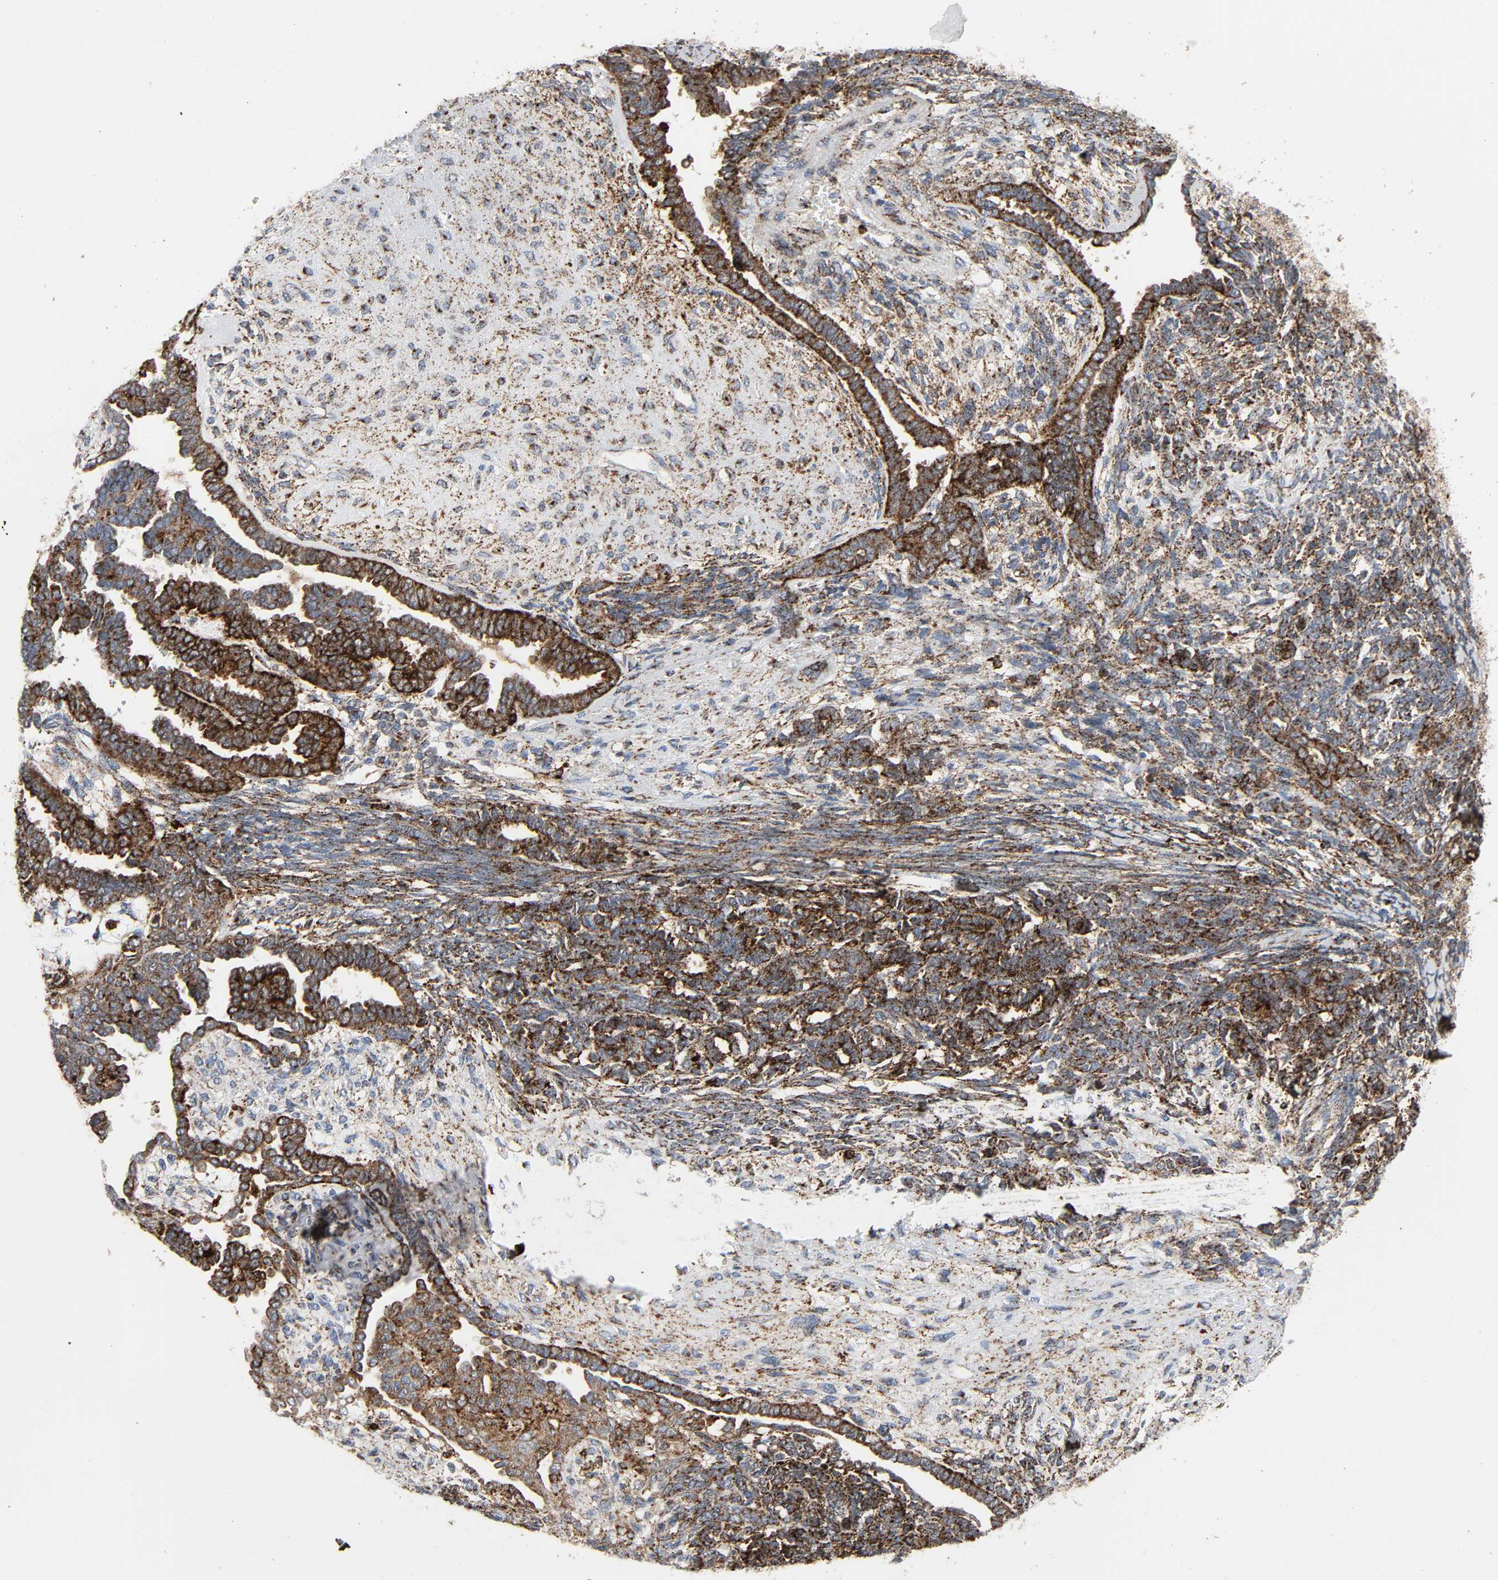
{"staining": {"intensity": "strong", "quantity": ">75%", "location": "cytoplasmic/membranous"}, "tissue": "endometrial cancer", "cell_type": "Tumor cells", "image_type": "cancer", "snomed": [{"axis": "morphology", "description": "Neoplasm, malignant, NOS"}, {"axis": "topography", "description": "Endometrium"}], "caption": "An immunohistochemistry histopathology image of neoplastic tissue is shown. Protein staining in brown labels strong cytoplasmic/membranous positivity in endometrial neoplasm (malignant) within tumor cells. (DAB (3,3'-diaminobenzidine) IHC, brown staining for protein, blue staining for nuclei).", "gene": "PSAP", "patient": {"sex": "female", "age": 74}}